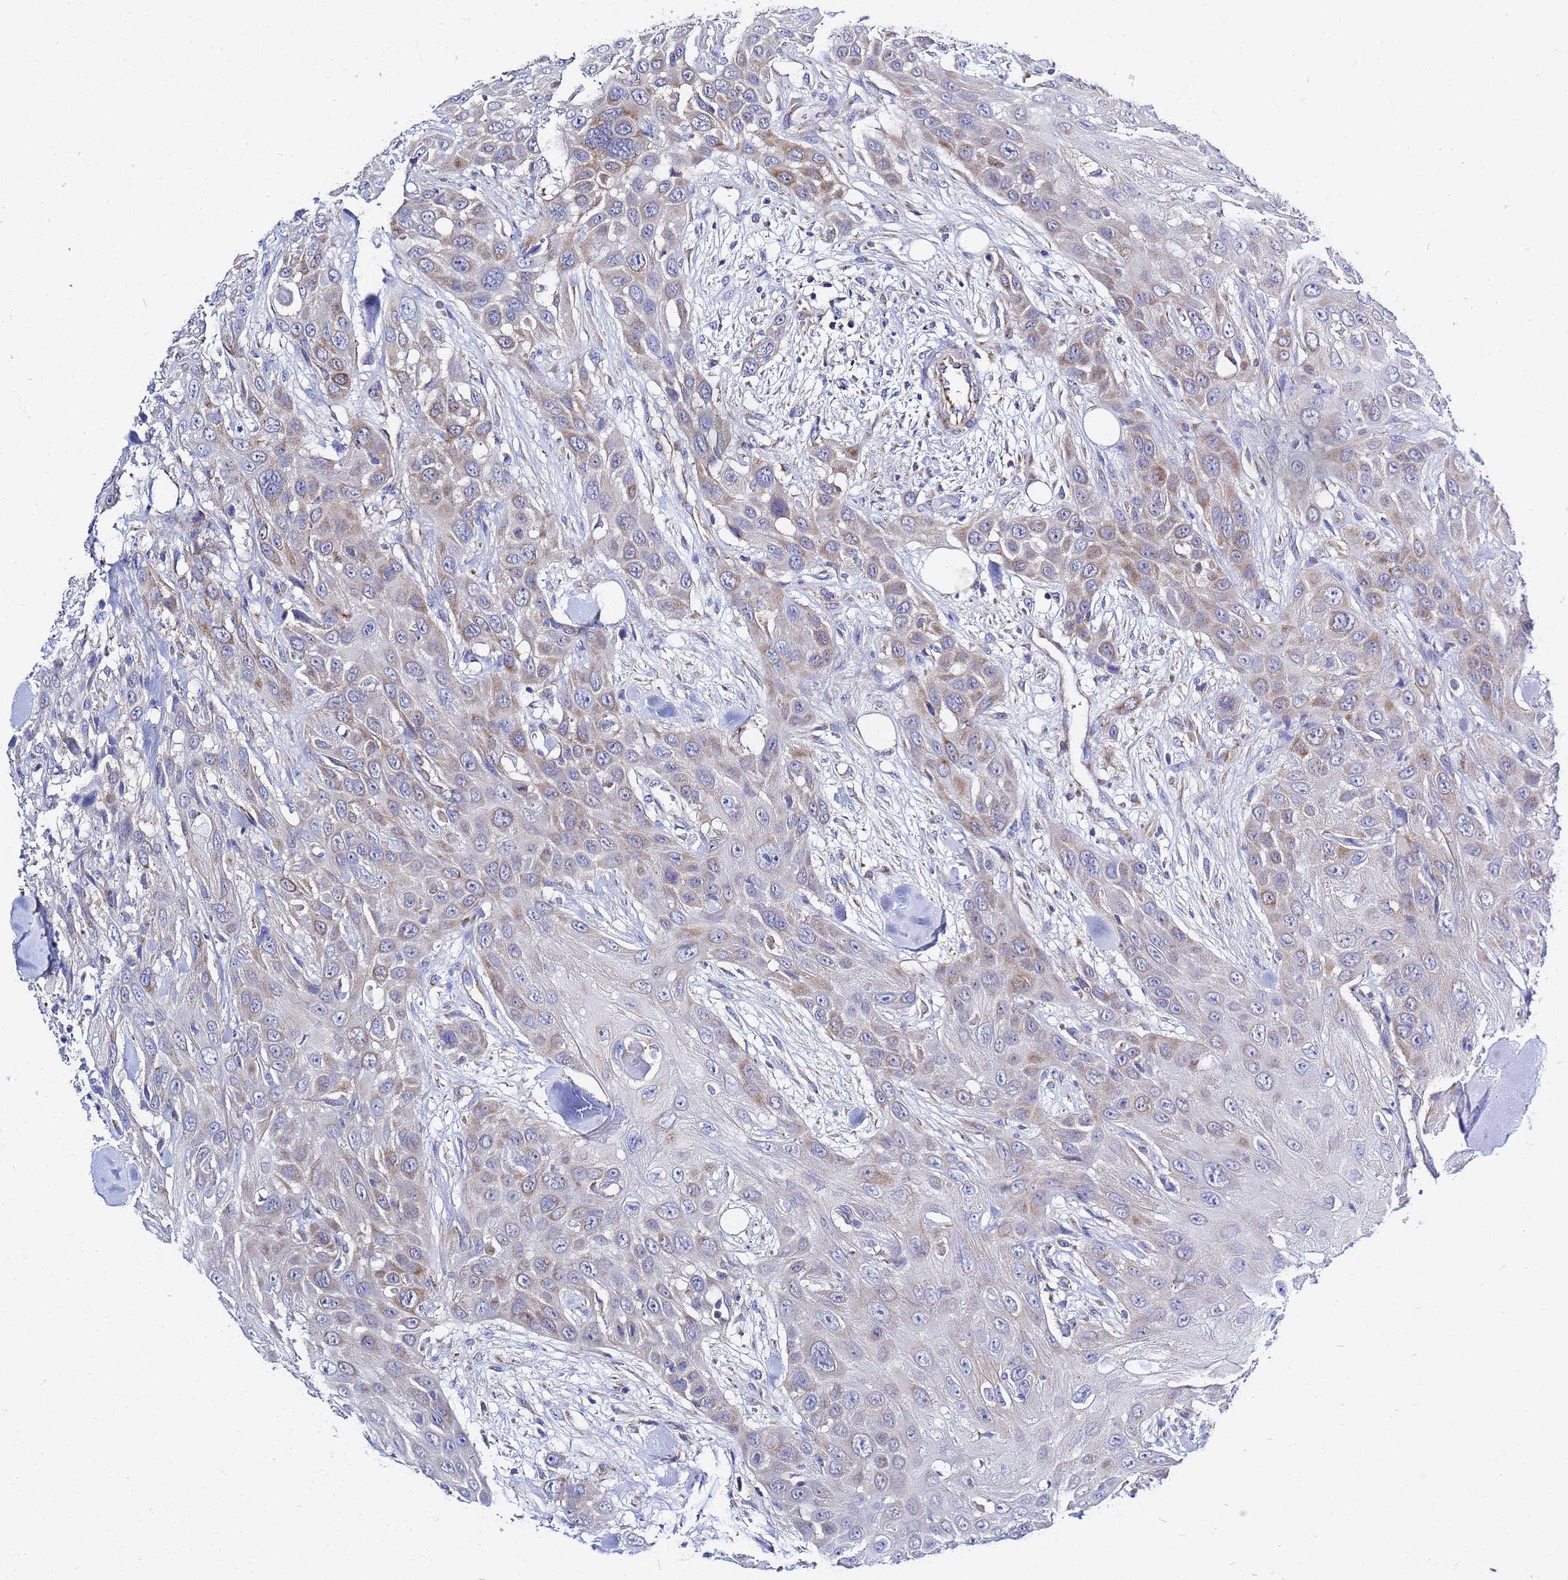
{"staining": {"intensity": "weak", "quantity": "25%-75%", "location": "cytoplasmic/membranous"}, "tissue": "head and neck cancer", "cell_type": "Tumor cells", "image_type": "cancer", "snomed": [{"axis": "morphology", "description": "Squamous cell carcinoma, NOS"}, {"axis": "topography", "description": "Head-Neck"}], "caption": "Tumor cells show low levels of weak cytoplasmic/membranous positivity in about 25%-75% of cells in head and neck squamous cell carcinoma.", "gene": "FAHD2A", "patient": {"sex": "male", "age": 81}}